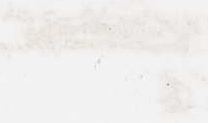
{"staining": {"intensity": "moderate", "quantity": ">75%", "location": "cytoplasmic/membranous"}, "tissue": "parathyroid gland", "cell_type": "Glandular cells", "image_type": "normal", "snomed": [{"axis": "morphology", "description": "Normal tissue, NOS"}, {"axis": "morphology", "description": "Adenoma, NOS"}, {"axis": "topography", "description": "Parathyroid gland"}], "caption": "Immunohistochemistry (IHC) histopathology image of normal parathyroid gland stained for a protein (brown), which exhibits medium levels of moderate cytoplasmic/membranous positivity in approximately >75% of glandular cells.", "gene": "ITPA", "patient": {"sex": "female", "age": 74}}